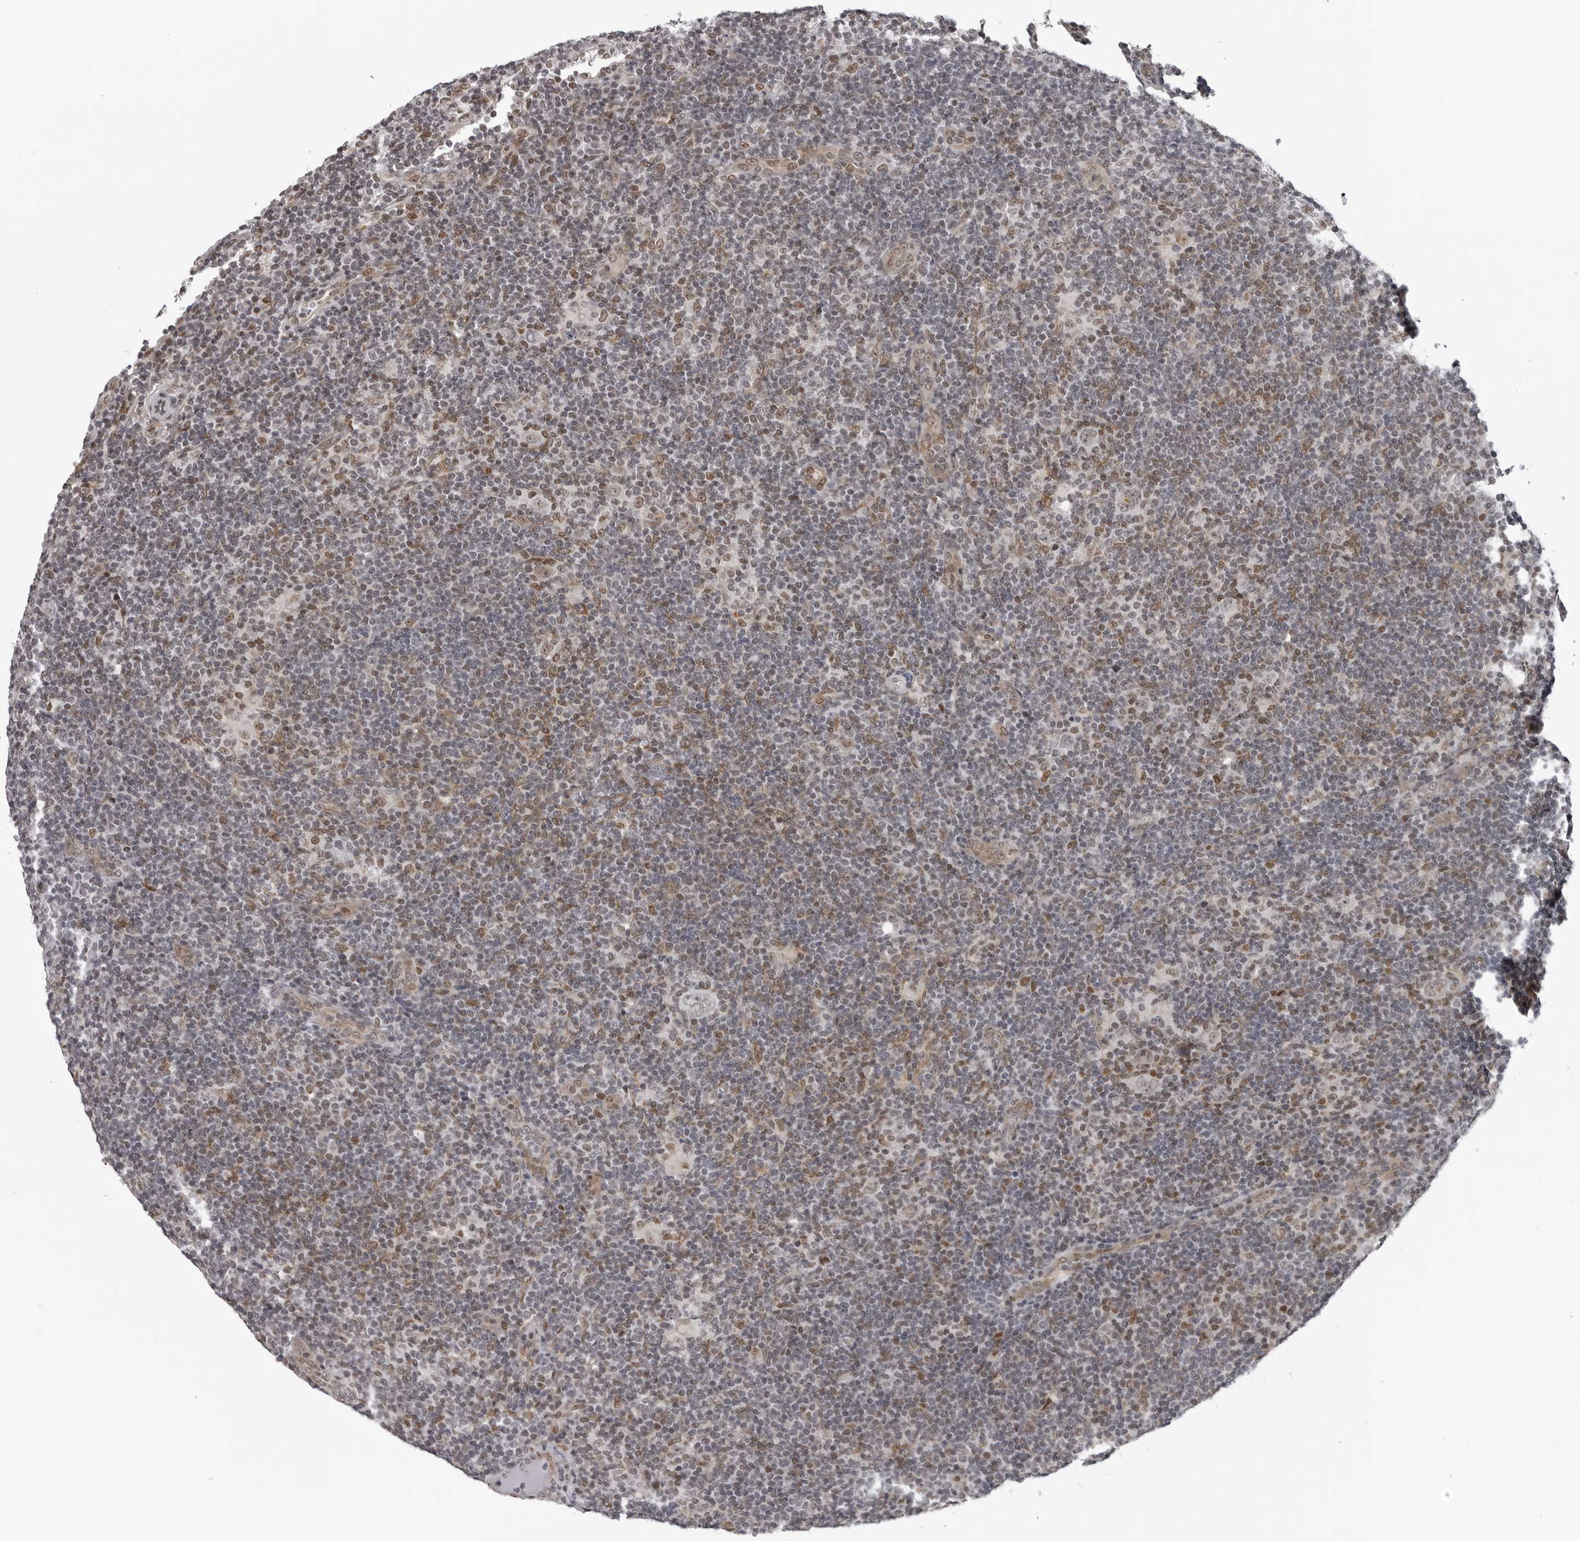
{"staining": {"intensity": "weak", "quantity": "<25%", "location": "cytoplasmic/membranous"}, "tissue": "lymphoma", "cell_type": "Tumor cells", "image_type": "cancer", "snomed": [{"axis": "morphology", "description": "Hodgkin's disease, NOS"}, {"axis": "topography", "description": "Lymph node"}], "caption": "Histopathology image shows no significant protein positivity in tumor cells of Hodgkin's disease.", "gene": "MAF", "patient": {"sex": "female", "age": 57}}